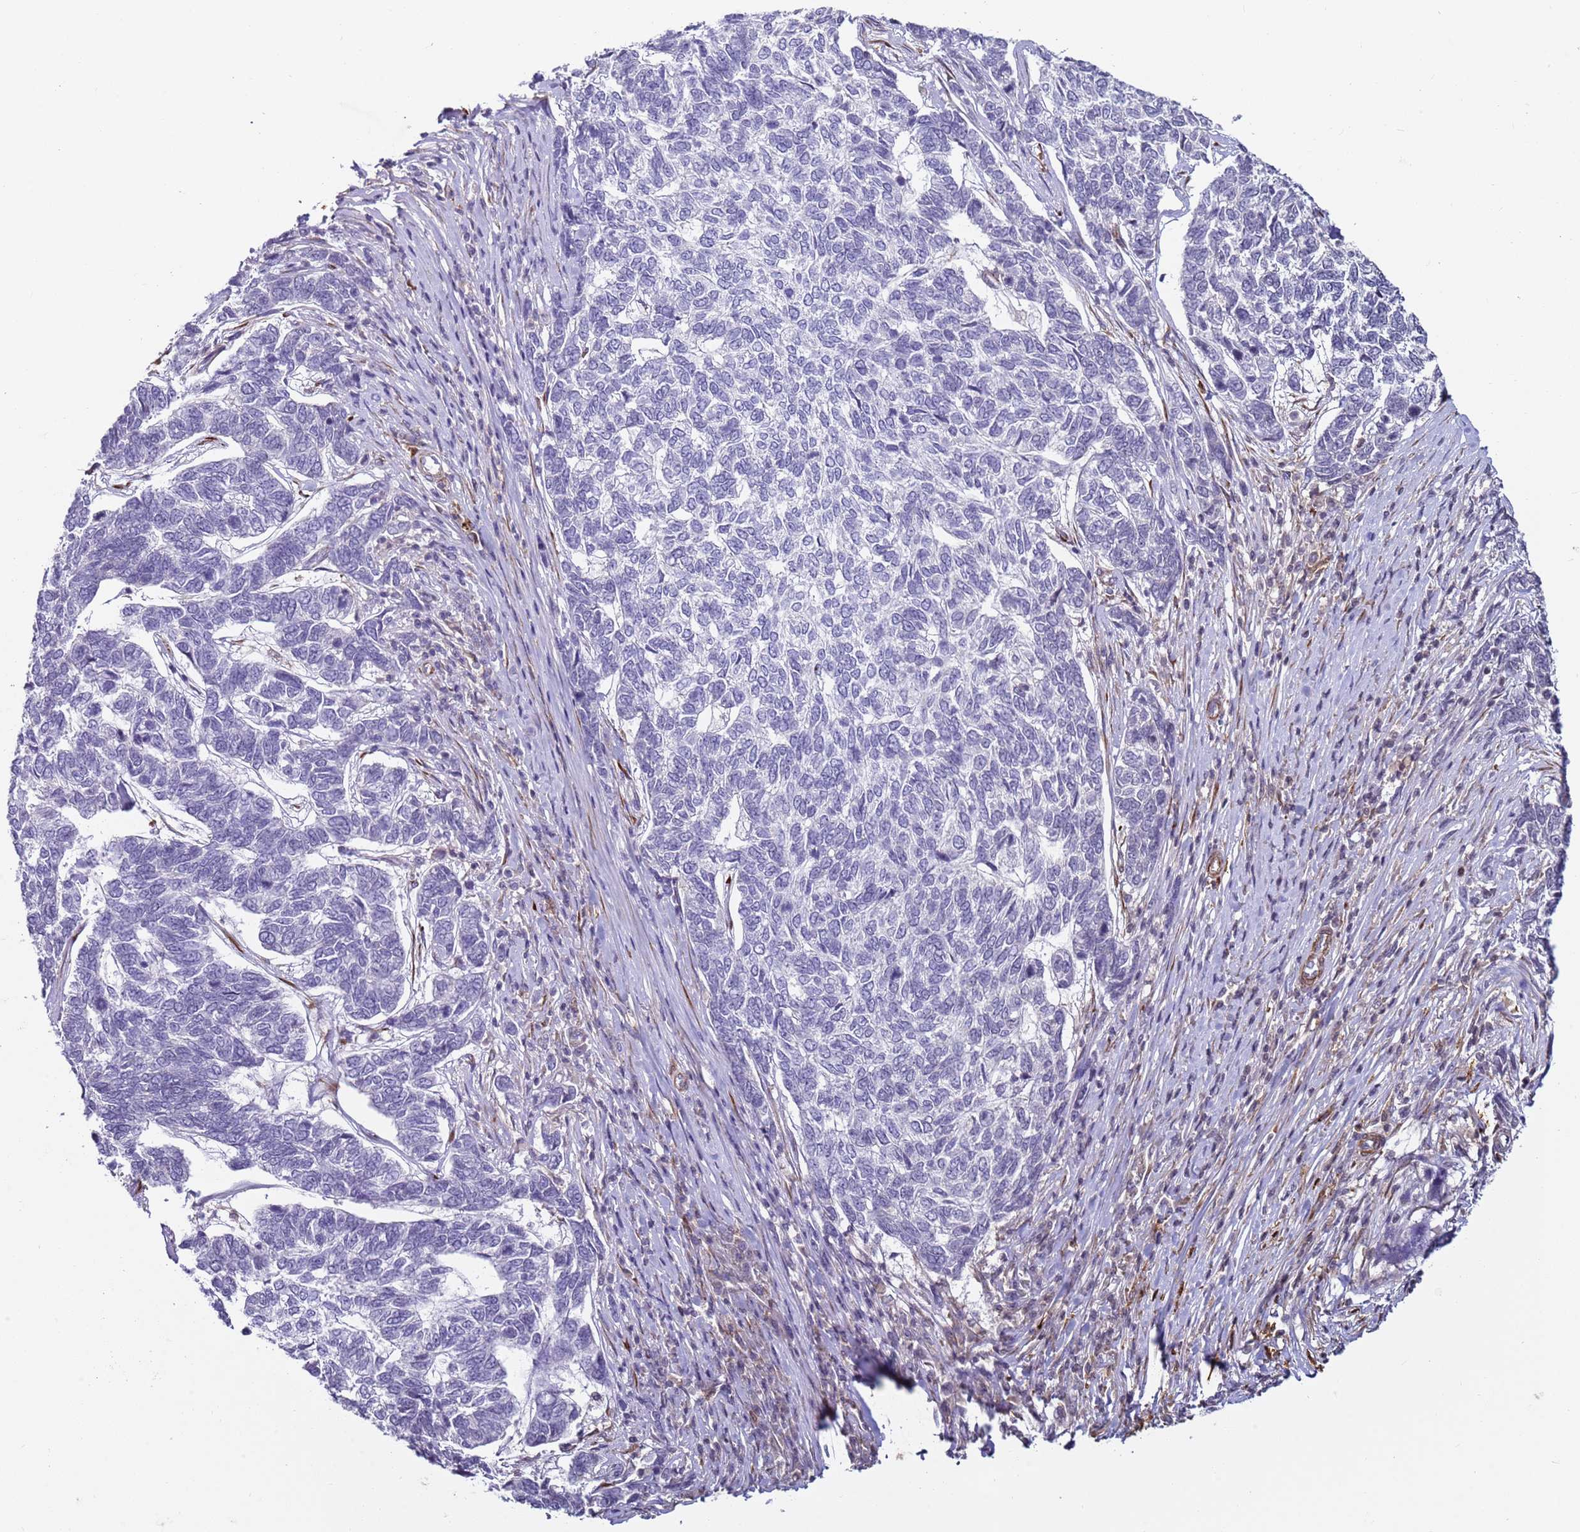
{"staining": {"intensity": "negative", "quantity": "none", "location": "none"}, "tissue": "skin cancer", "cell_type": "Tumor cells", "image_type": "cancer", "snomed": [{"axis": "morphology", "description": "Basal cell carcinoma"}, {"axis": "topography", "description": "Skin"}], "caption": "High magnification brightfield microscopy of skin cancer (basal cell carcinoma) stained with DAB (brown) and counterstained with hematoxylin (blue): tumor cells show no significant positivity.", "gene": "SNAPC4", "patient": {"sex": "female", "age": 65}}